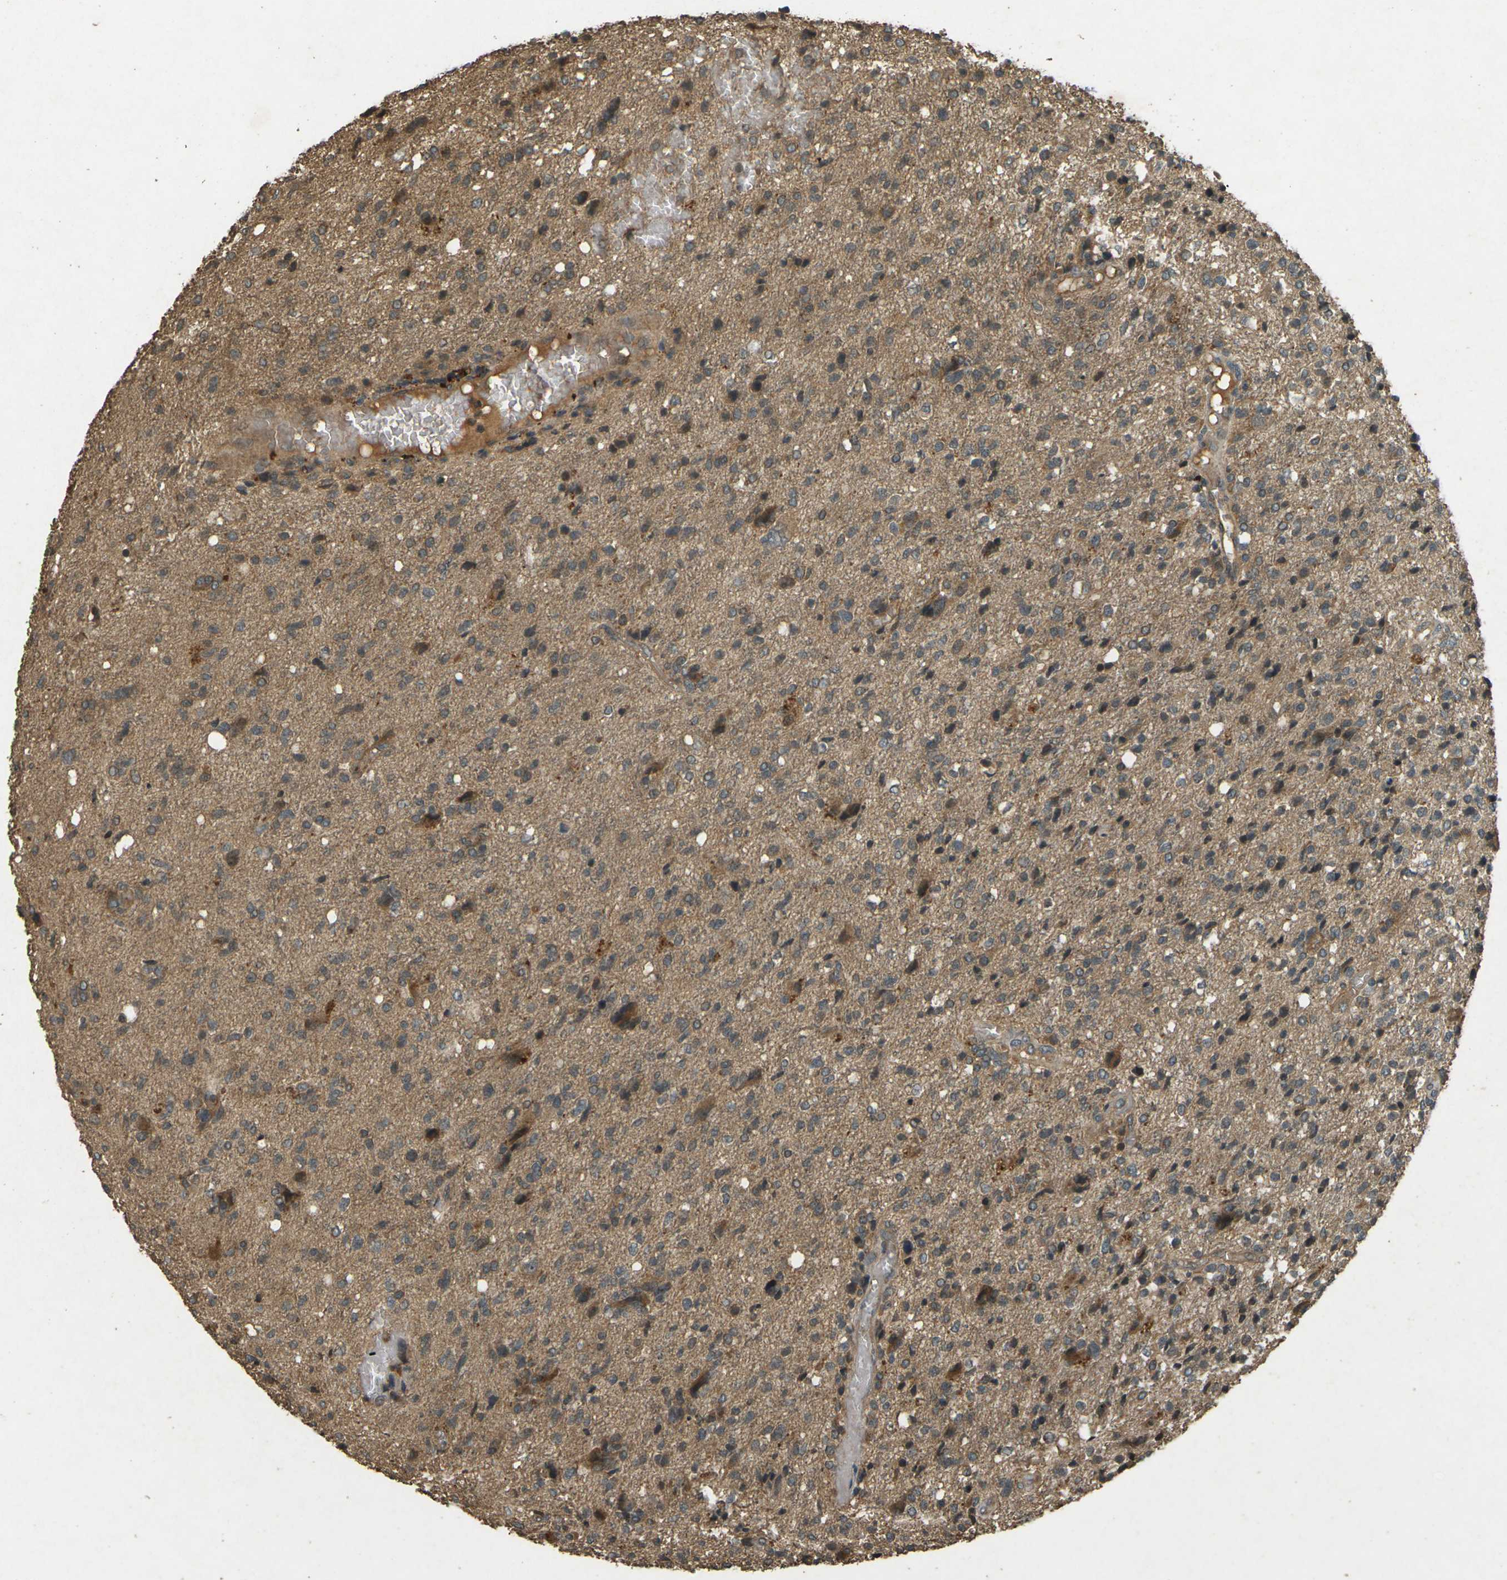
{"staining": {"intensity": "moderate", "quantity": "25%-75%", "location": "cytoplasmic/membranous"}, "tissue": "glioma", "cell_type": "Tumor cells", "image_type": "cancer", "snomed": [{"axis": "morphology", "description": "Glioma, malignant, High grade"}, {"axis": "topography", "description": "Brain"}], "caption": "IHC micrograph of neoplastic tissue: glioma stained using immunohistochemistry exhibits medium levels of moderate protein expression localized specifically in the cytoplasmic/membranous of tumor cells, appearing as a cytoplasmic/membranous brown color.", "gene": "TAP1", "patient": {"sex": "female", "age": 59}}